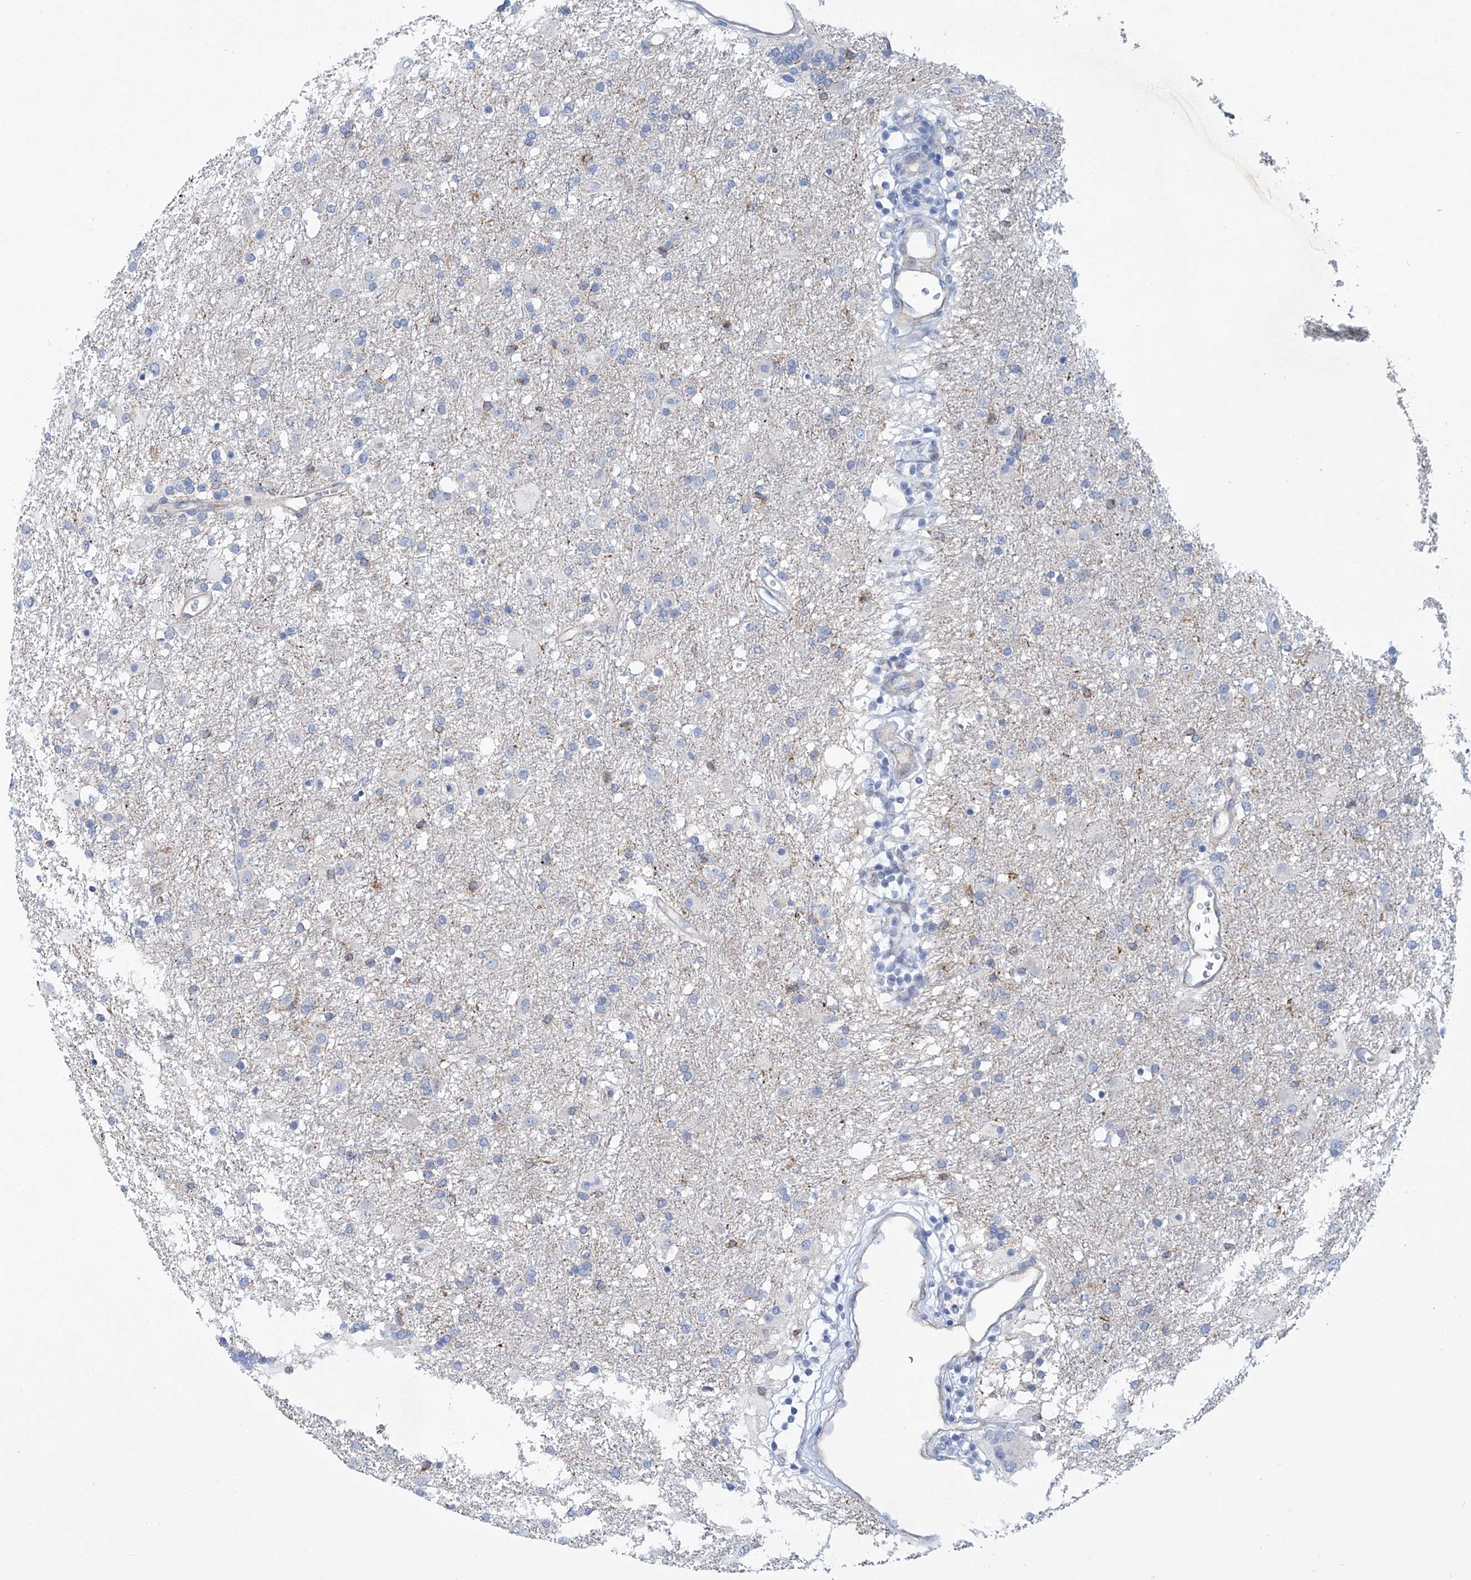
{"staining": {"intensity": "negative", "quantity": "none", "location": "none"}, "tissue": "glioma", "cell_type": "Tumor cells", "image_type": "cancer", "snomed": [{"axis": "morphology", "description": "Glioma, malignant, Low grade"}, {"axis": "topography", "description": "Brain"}], "caption": "This is an immunohistochemistry histopathology image of glioma. There is no positivity in tumor cells.", "gene": "TNN", "patient": {"sex": "male", "age": 65}}